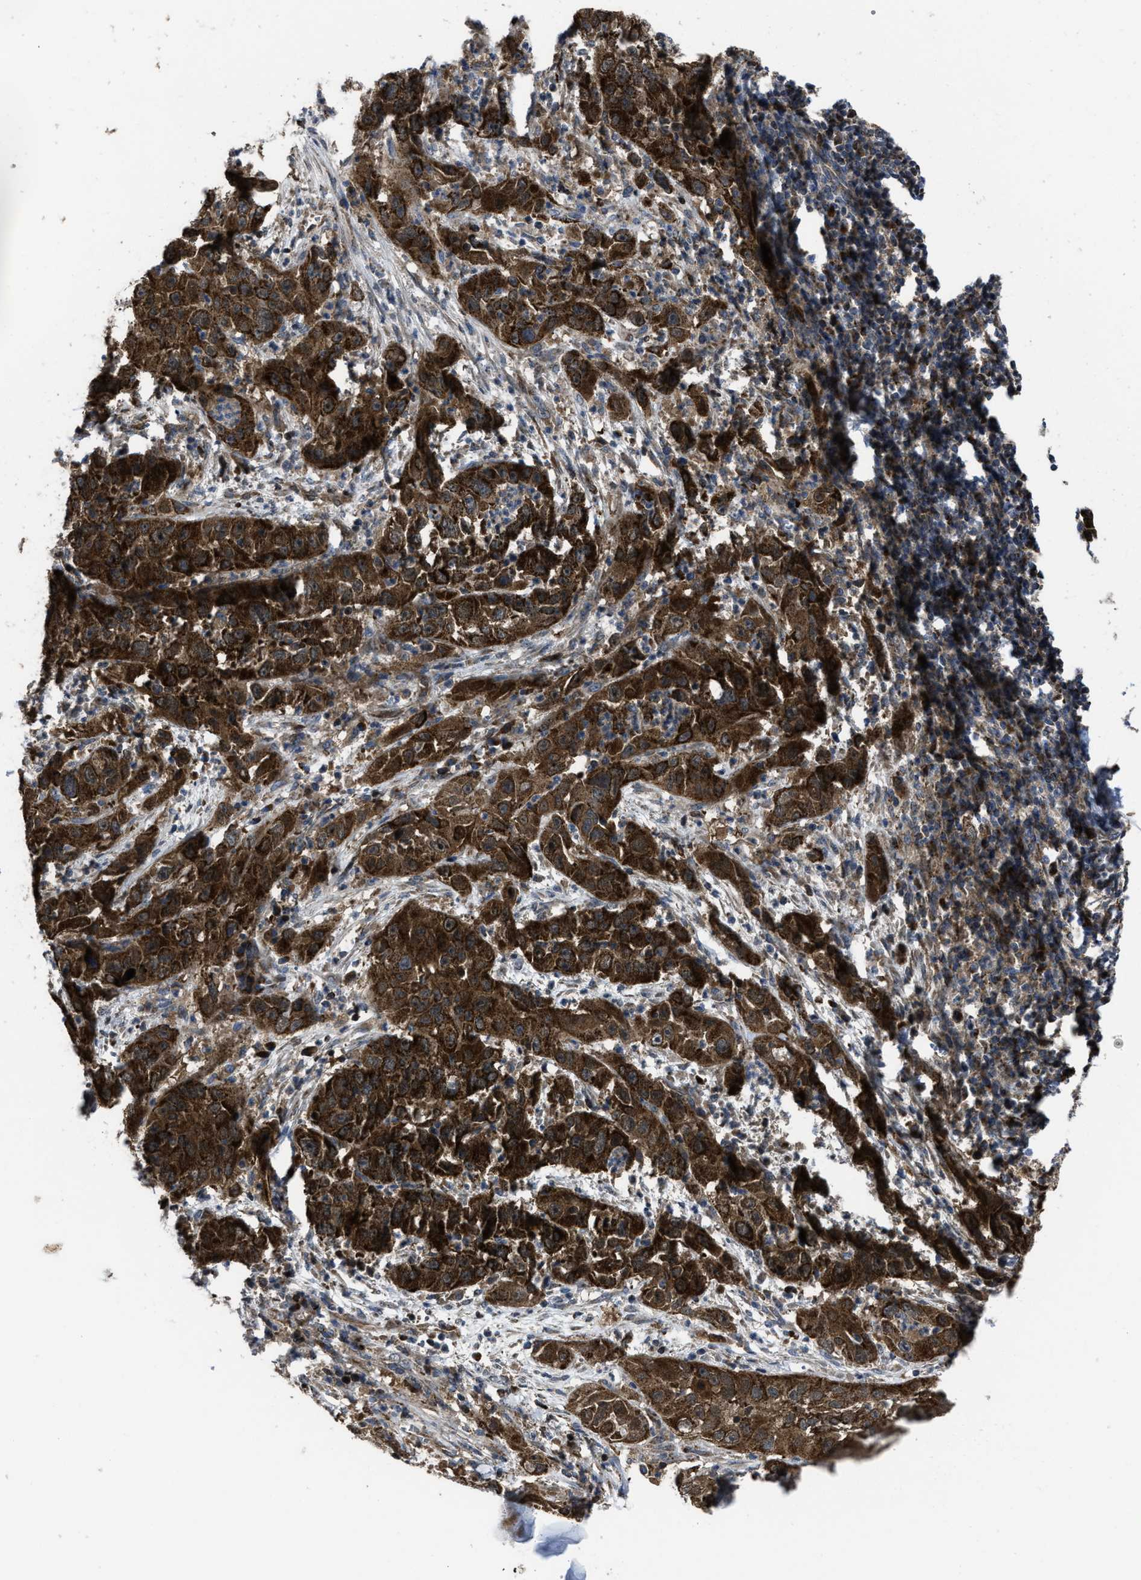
{"staining": {"intensity": "strong", "quantity": ">75%", "location": "cytoplasmic/membranous"}, "tissue": "cervical cancer", "cell_type": "Tumor cells", "image_type": "cancer", "snomed": [{"axis": "morphology", "description": "Squamous cell carcinoma, NOS"}, {"axis": "topography", "description": "Cervix"}], "caption": "Brown immunohistochemical staining in human squamous cell carcinoma (cervical) reveals strong cytoplasmic/membranous expression in approximately >75% of tumor cells.", "gene": "PASK", "patient": {"sex": "female", "age": 32}}